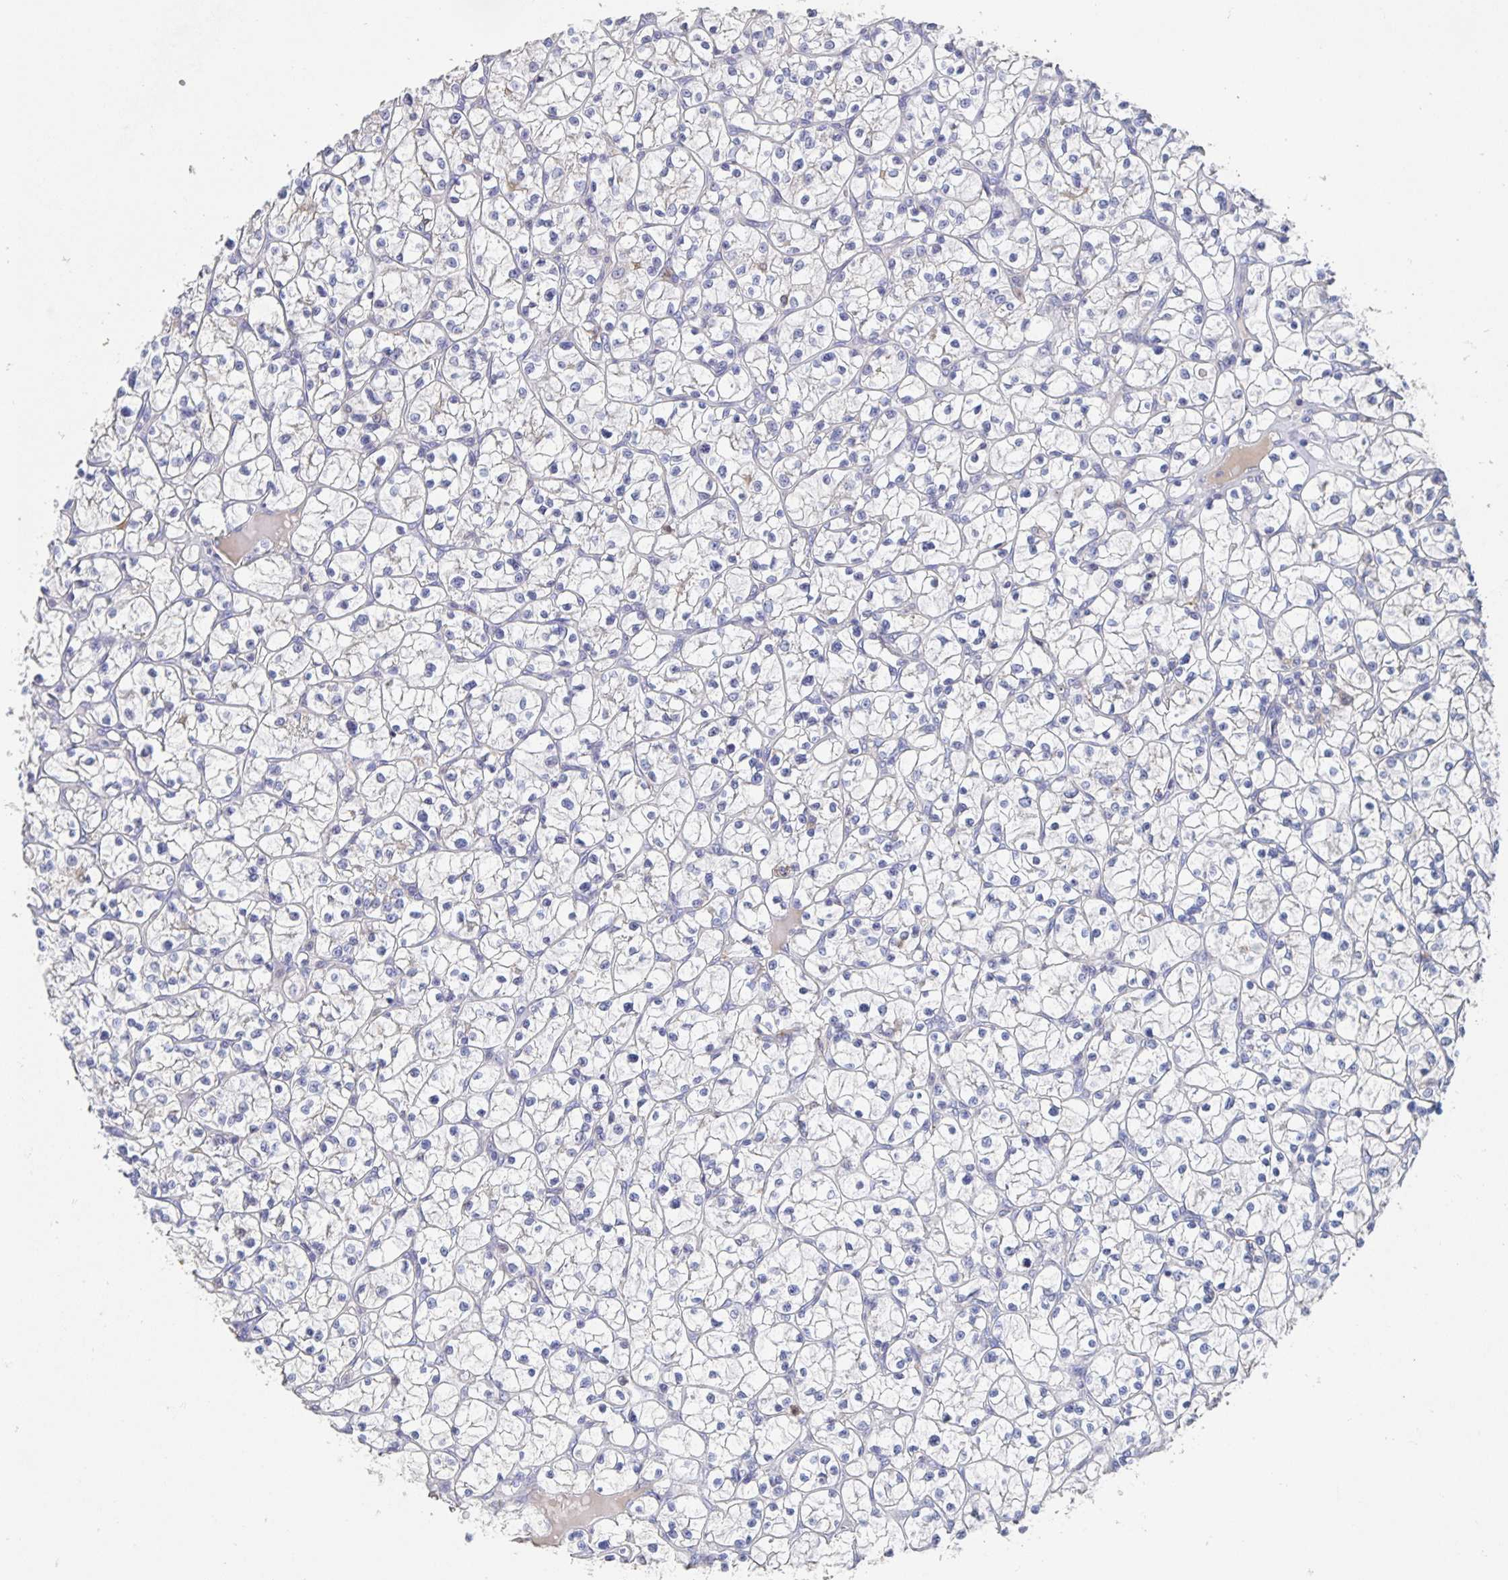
{"staining": {"intensity": "negative", "quantity": "none", "location": "none"}, "tissue": "renal cancer", "cell_type": "Tumor cells", "image_type": "cancer", "snomed": [{"axis": "morphology", "description": "Adenocarcinoma, NOS"}, {"axis": "topography", "description": "Kidney"}], "caption": "Human renal adenocarcinoma stained for a protein using IHC exhibits no positivity in tumor cells.", "gene": "CDC42BPG", "patient": {"sex": "female", "age": 64}}